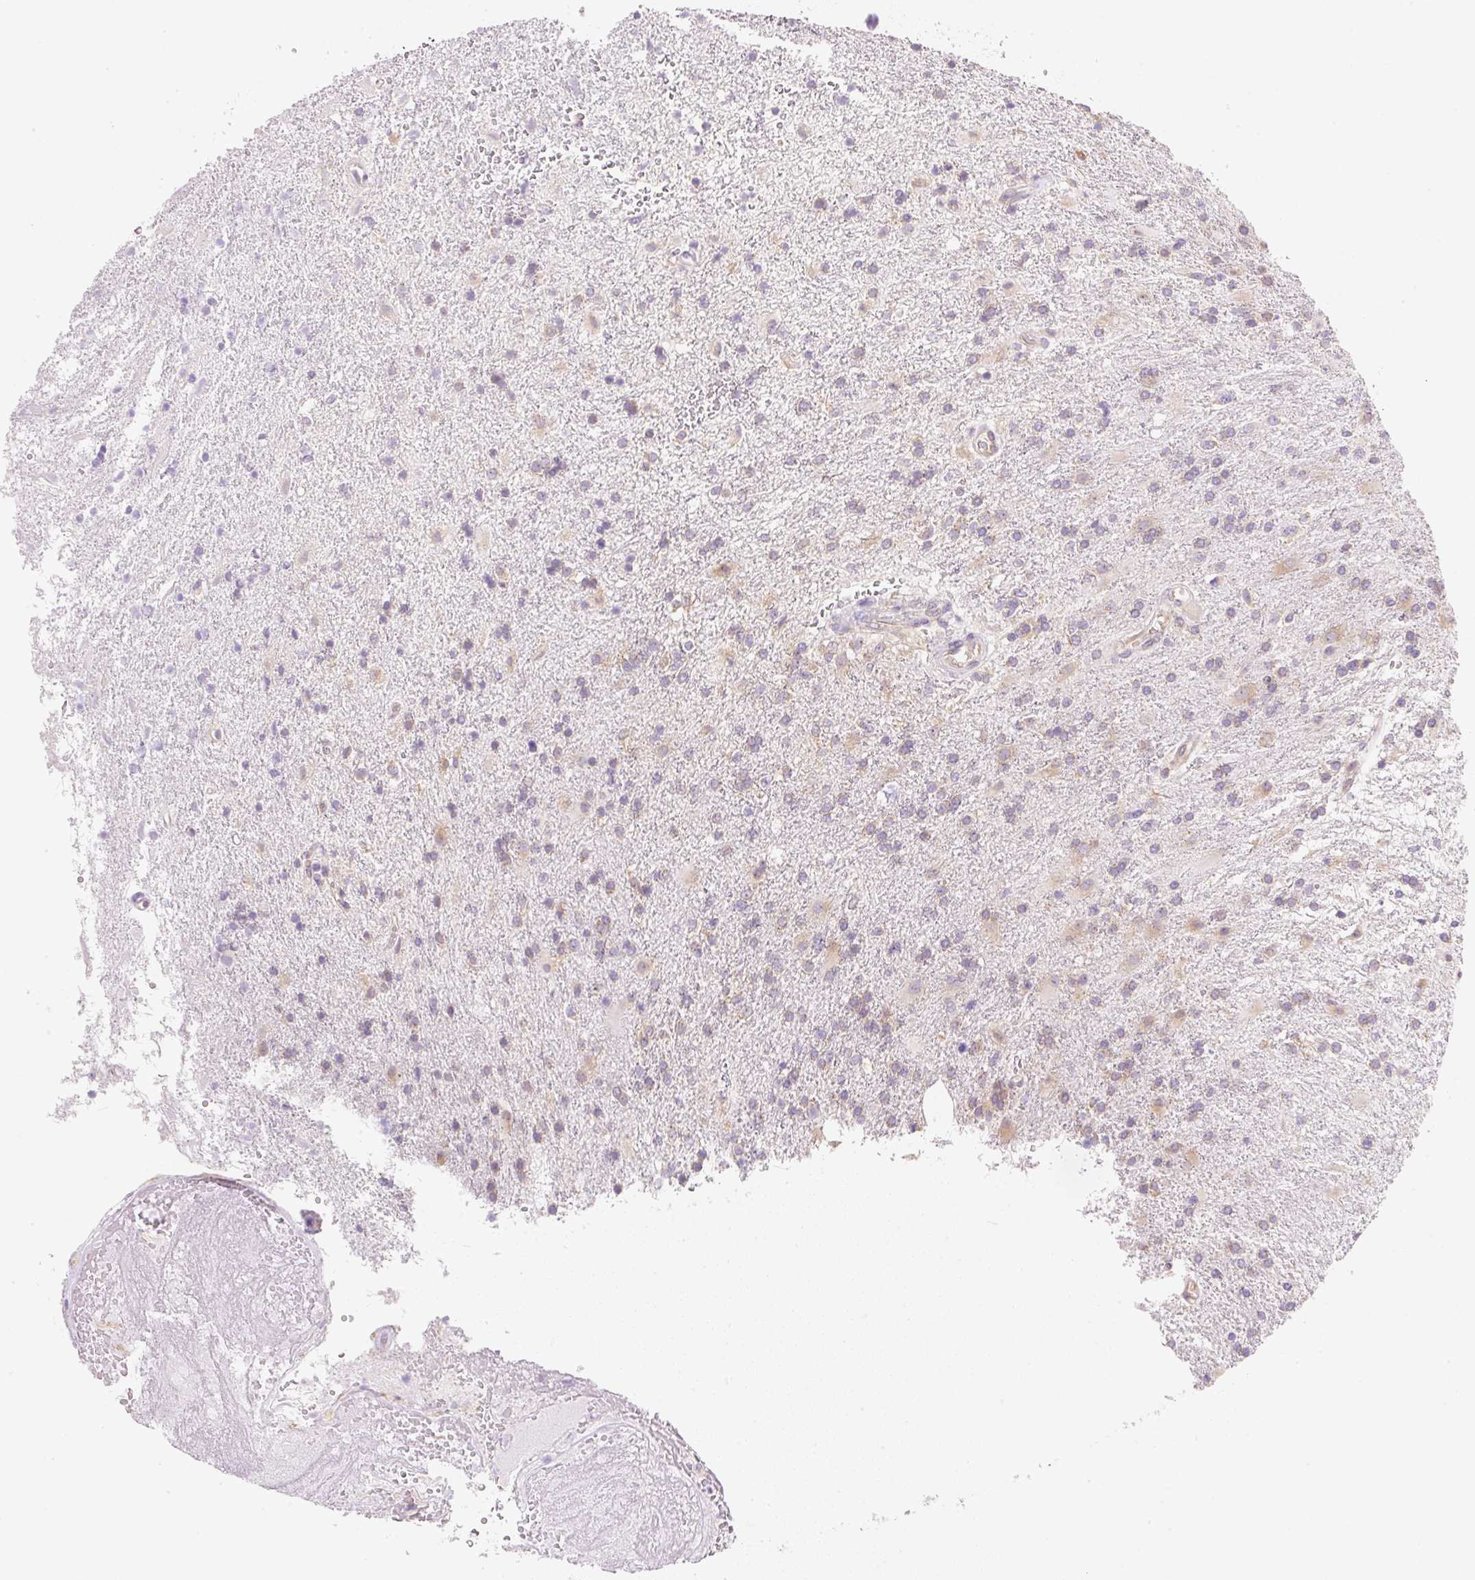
{"staining": {"intensity": "weak", "quantity": "<25%", "location": "cytoplasmic/membranous"}, "tissue": "glioma", "cell_type": "Tumor cells", "image_type": "cancer", "snomed": [{"axis": "morphology", "description": "Glioma, malignant, High grade"}, {"axis": "topography", "description": "Brain"}], "caption": "Protein analysis of glioma reveals no significant expression in tumor cells. The staining was performed using DAB (3,3'-diaminobenzidine) to visualize the protein expression in brown, while the nuclei were stained in blue with hematoxylin (Magnification: 20x).", "gene": "RPL18A", "patient": {"sex": "male", "age": 56}}